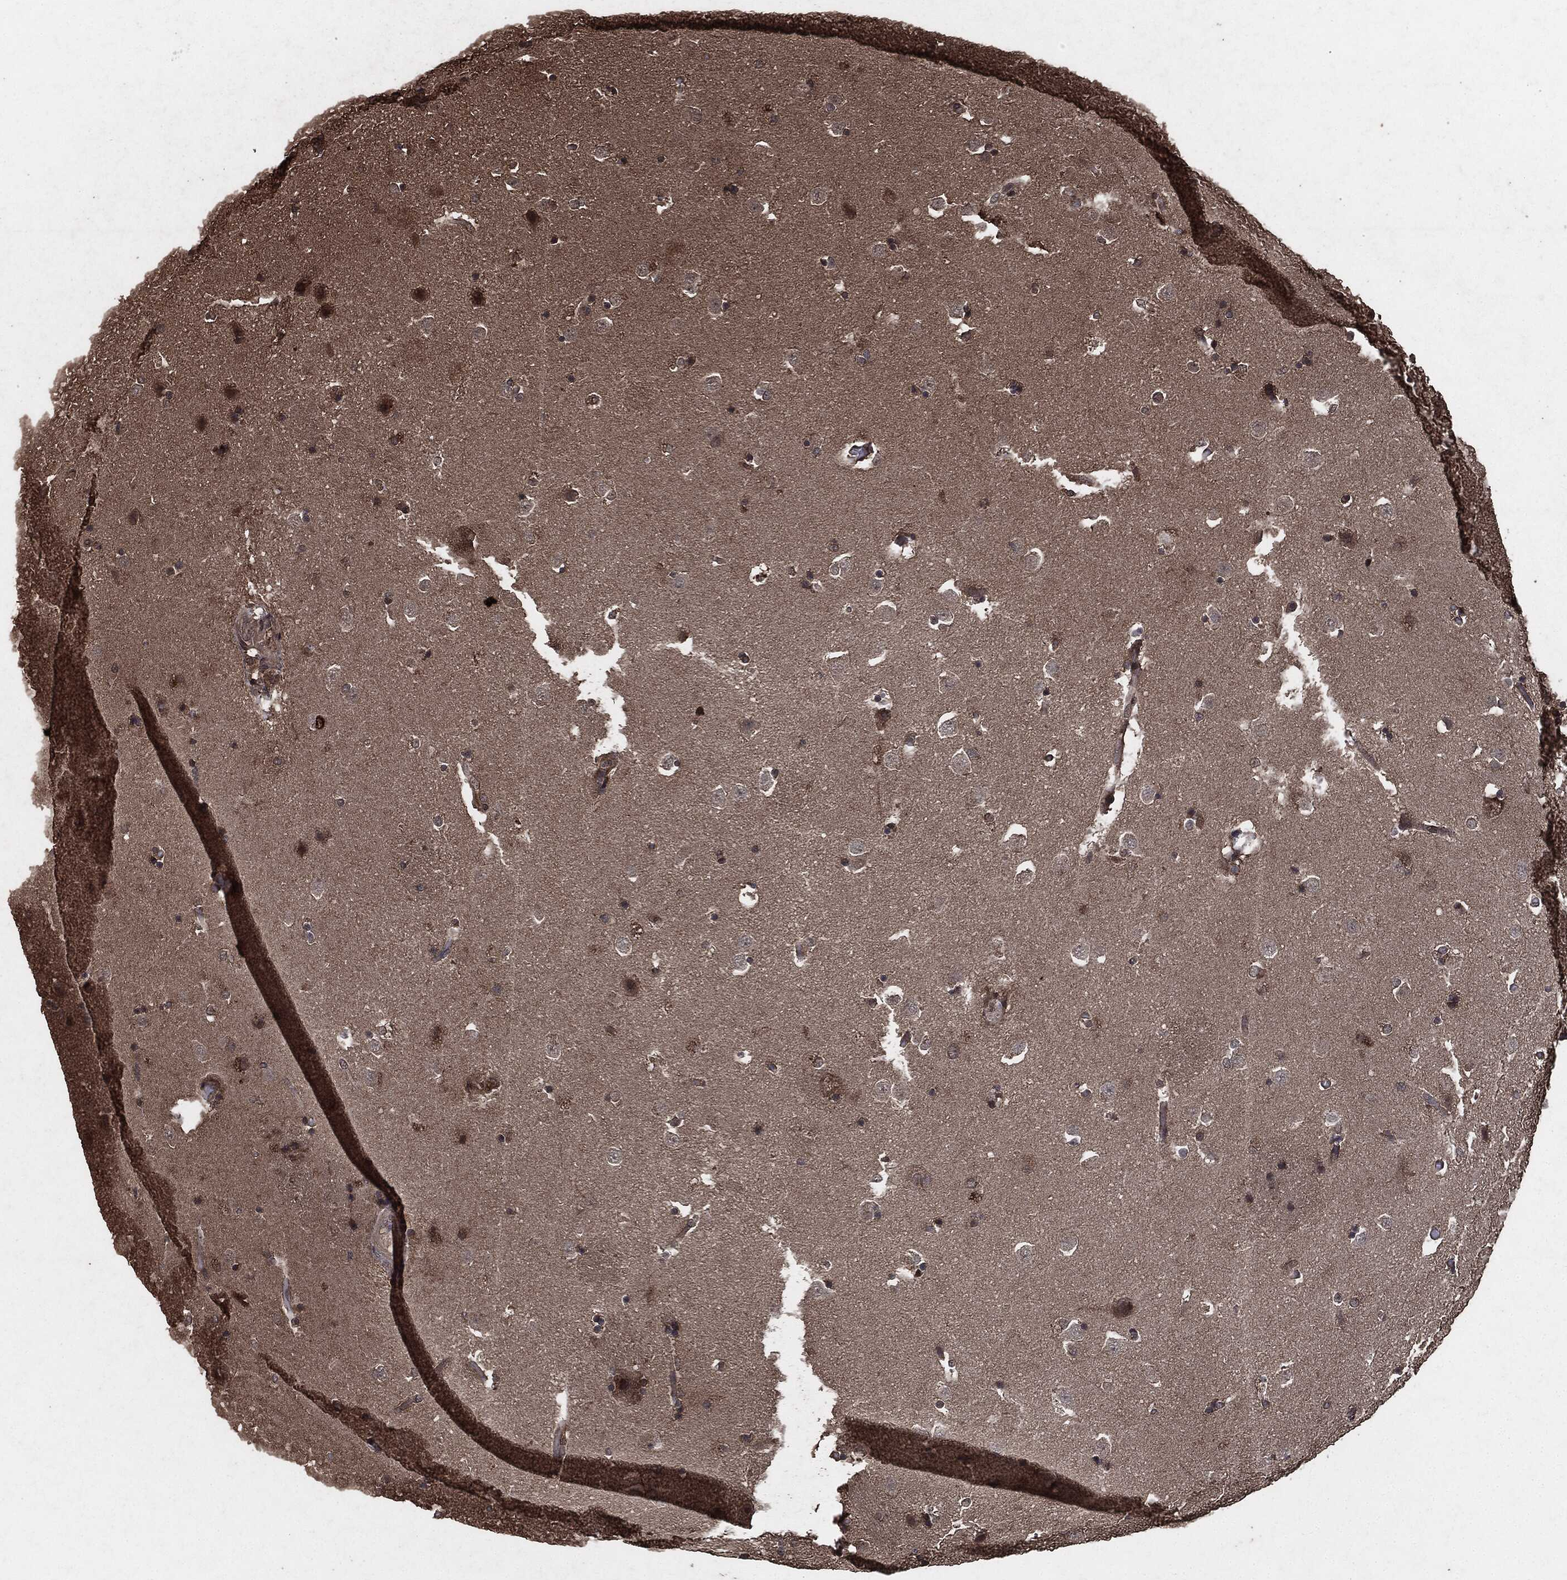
{"staining": {"intensity": "weak", "quantity": "<25%", "location": "cytoplasmic/membranous"}, "tissue": "caudate", "cell_type": "Glial cells", "image_type": "normal", "snomed": [{"axis": "morphology", "description": "Normal tissue, NOS"}, {"axis": "topography", "description": "Lateral ventricle wall"}], "caption": "Histopathology image shows no protein staining in glial cells of normal caudate.", "gene": "AKT1S1", "patient": {"sex": "male", "age": 51}}